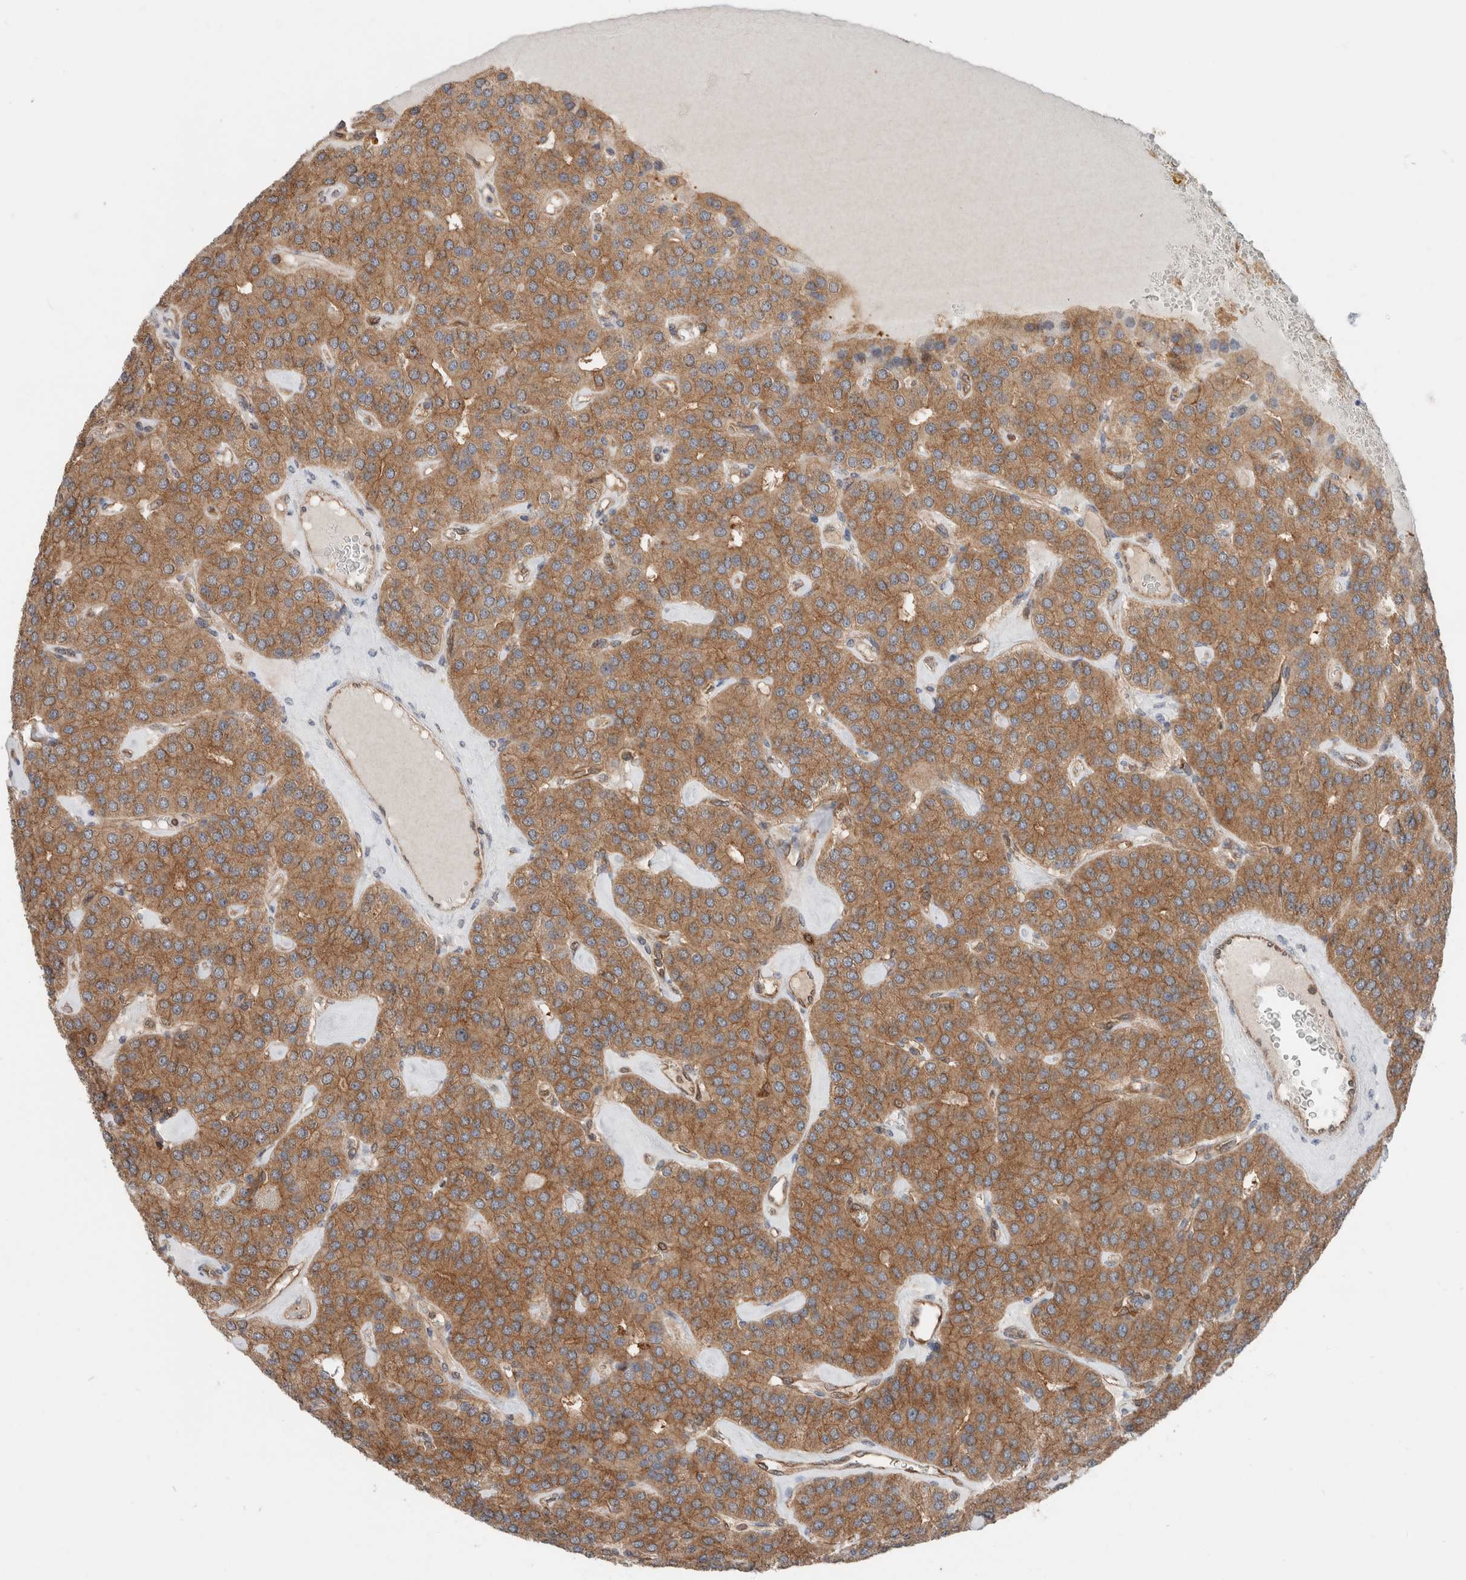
{"staining": {"intensity": "moderate", "quantity": ">75%", "location": "cytoplasmic/membranous,nuclear"}, "tissue": "parathyroid gland", "cell_type": "Glandular cells", "image_type": "normal", "snomed": [{"axis": "morphology", "description": "Normal tissue, NOS"}, {"axis": "morphology", "description": "Adenoma, NOS"}, {"axis": "topography", "description": "Parathyroid gland"}], "caption": "Immunohistochemistry (IHC) of normal human parathyroid gland reveals medium levels of moderate cytoplasmic/membranous,nuclear expression in about >75% of glandular cells. Using DAB (3,3'-diaminobenzidine) (brown) and hematoxylin (blue) stains, captured at high magnification using brightfield microscopy.", "gene": "XPNPEP1", "patient": {"sex": "female", "age": 86}}